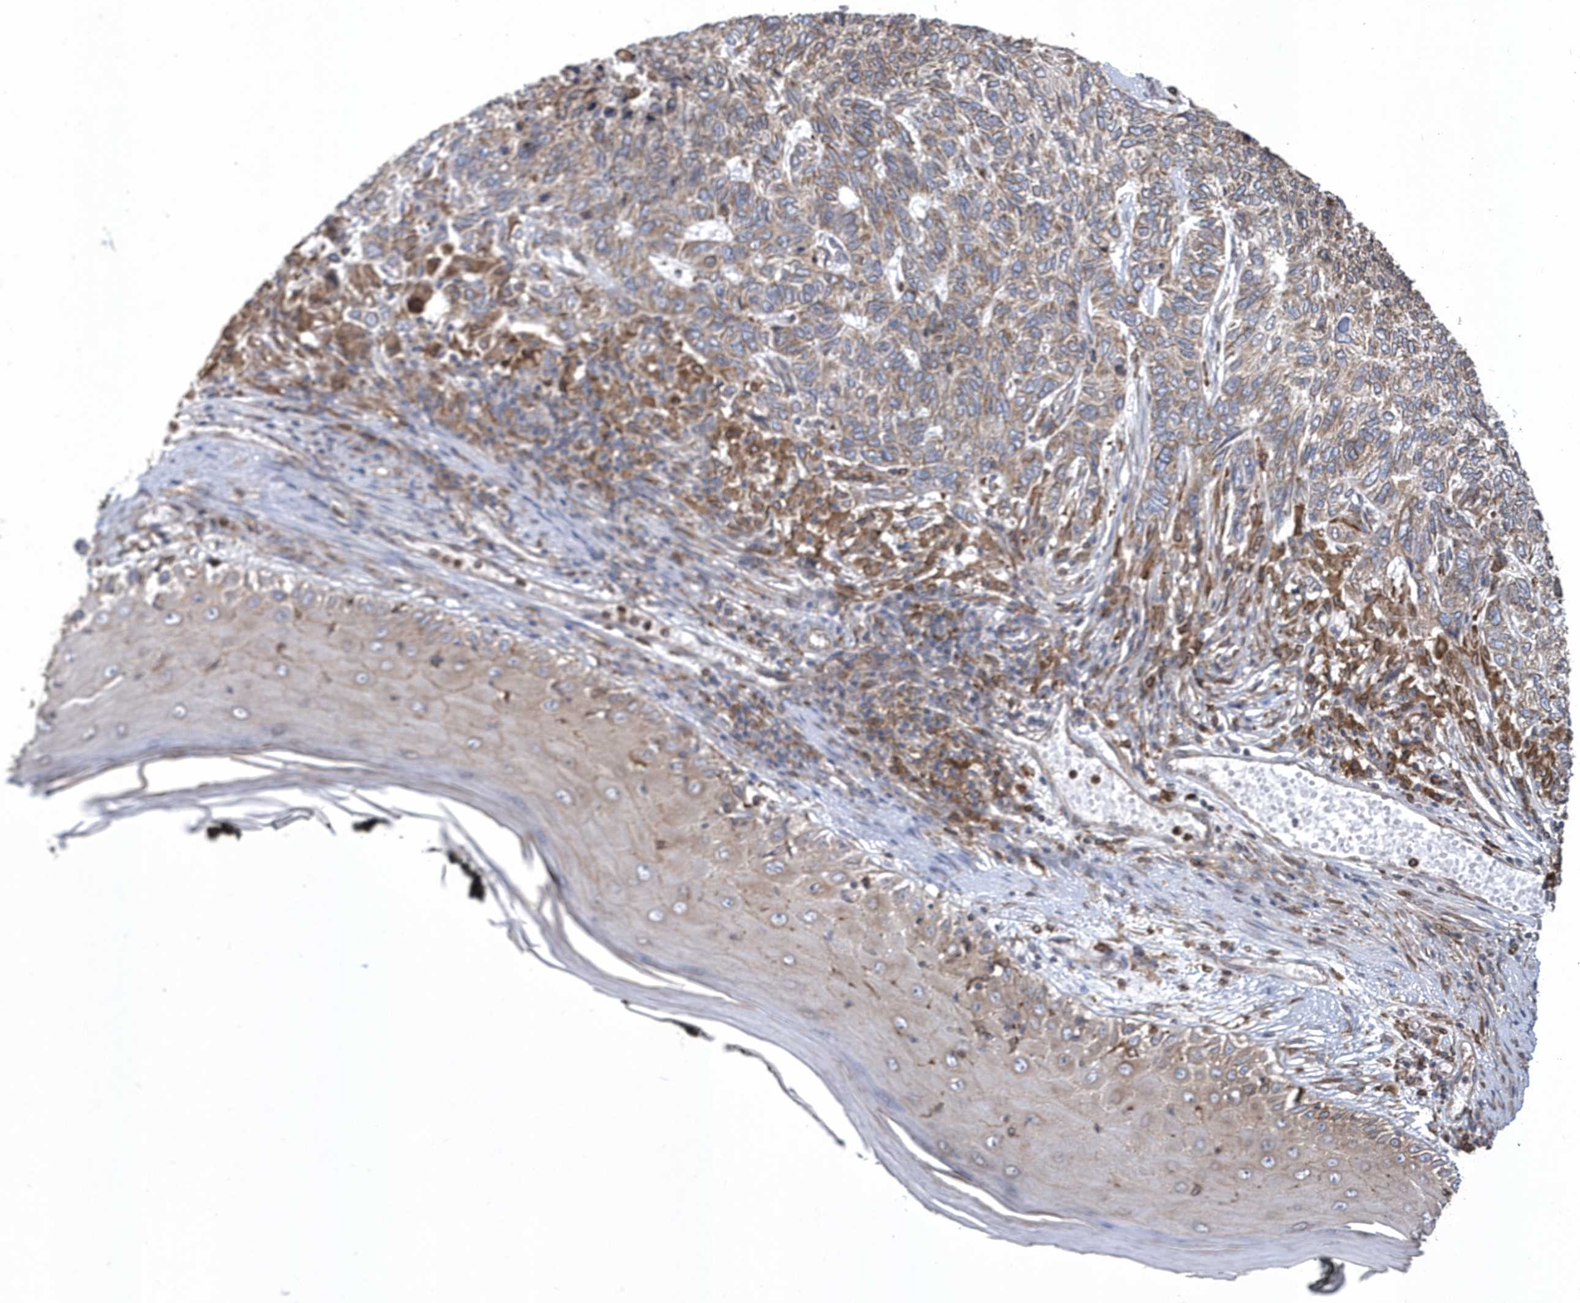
{"staining": {"intensity": "weak", "quantity": ">75%", "location": "cytoplasmic/membranous"}, "tissue": "skin cancer", "cell_type": "Tumor cells", "image_type": "cancer", "snomed": [{"axis": "morphology", "description": "Basal cell carcinoma"}, {"axis": "topography", "description": "Skin"}], "caption": "Immunohistochemical staining of human skin basal cell carcinoma demonstrates low levels of weak cytoplasmic/membranous protein staining in approximately >75% of tumor cells.", "gene": "VAMP7", "patient": {"sex": "female", "age": 65}}